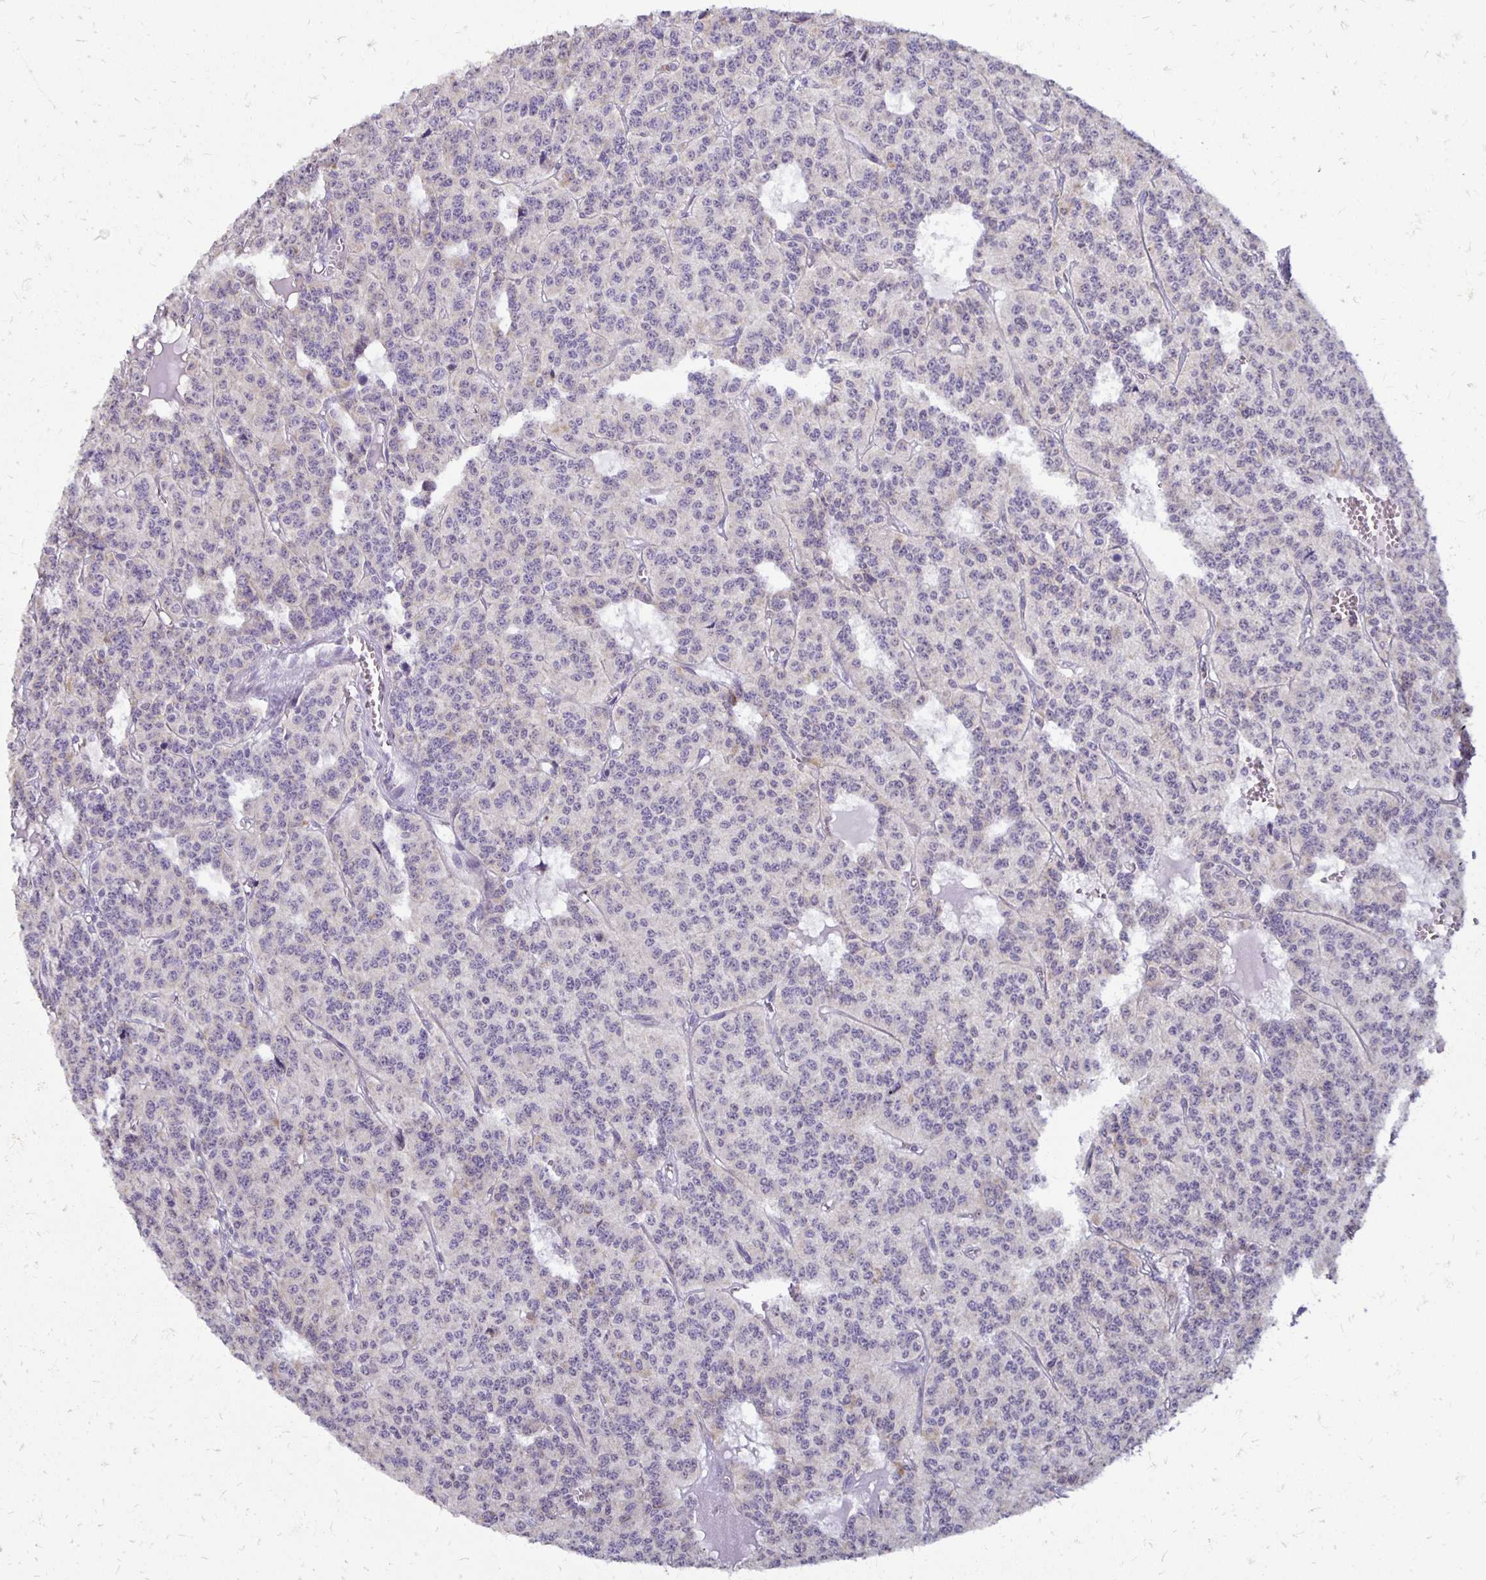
{"staining": {"intensity": "negative", "quantity": "none", "location": "none"}, "tissue": "carcinoid", "cell_type": "Tumor cells", "image_type": "cancer", "snomed": [{"axis": "morphology", "description": "Carcinoid, malignant, NOS"}, {"axis": "topography", "description": "Lung"}], "caption": "Immunohistochemistry of human malignant carcinoid reveals no positivity in tumor cells.", "gene": "IER3", "patient": {"sex": "female", "age": 71}}